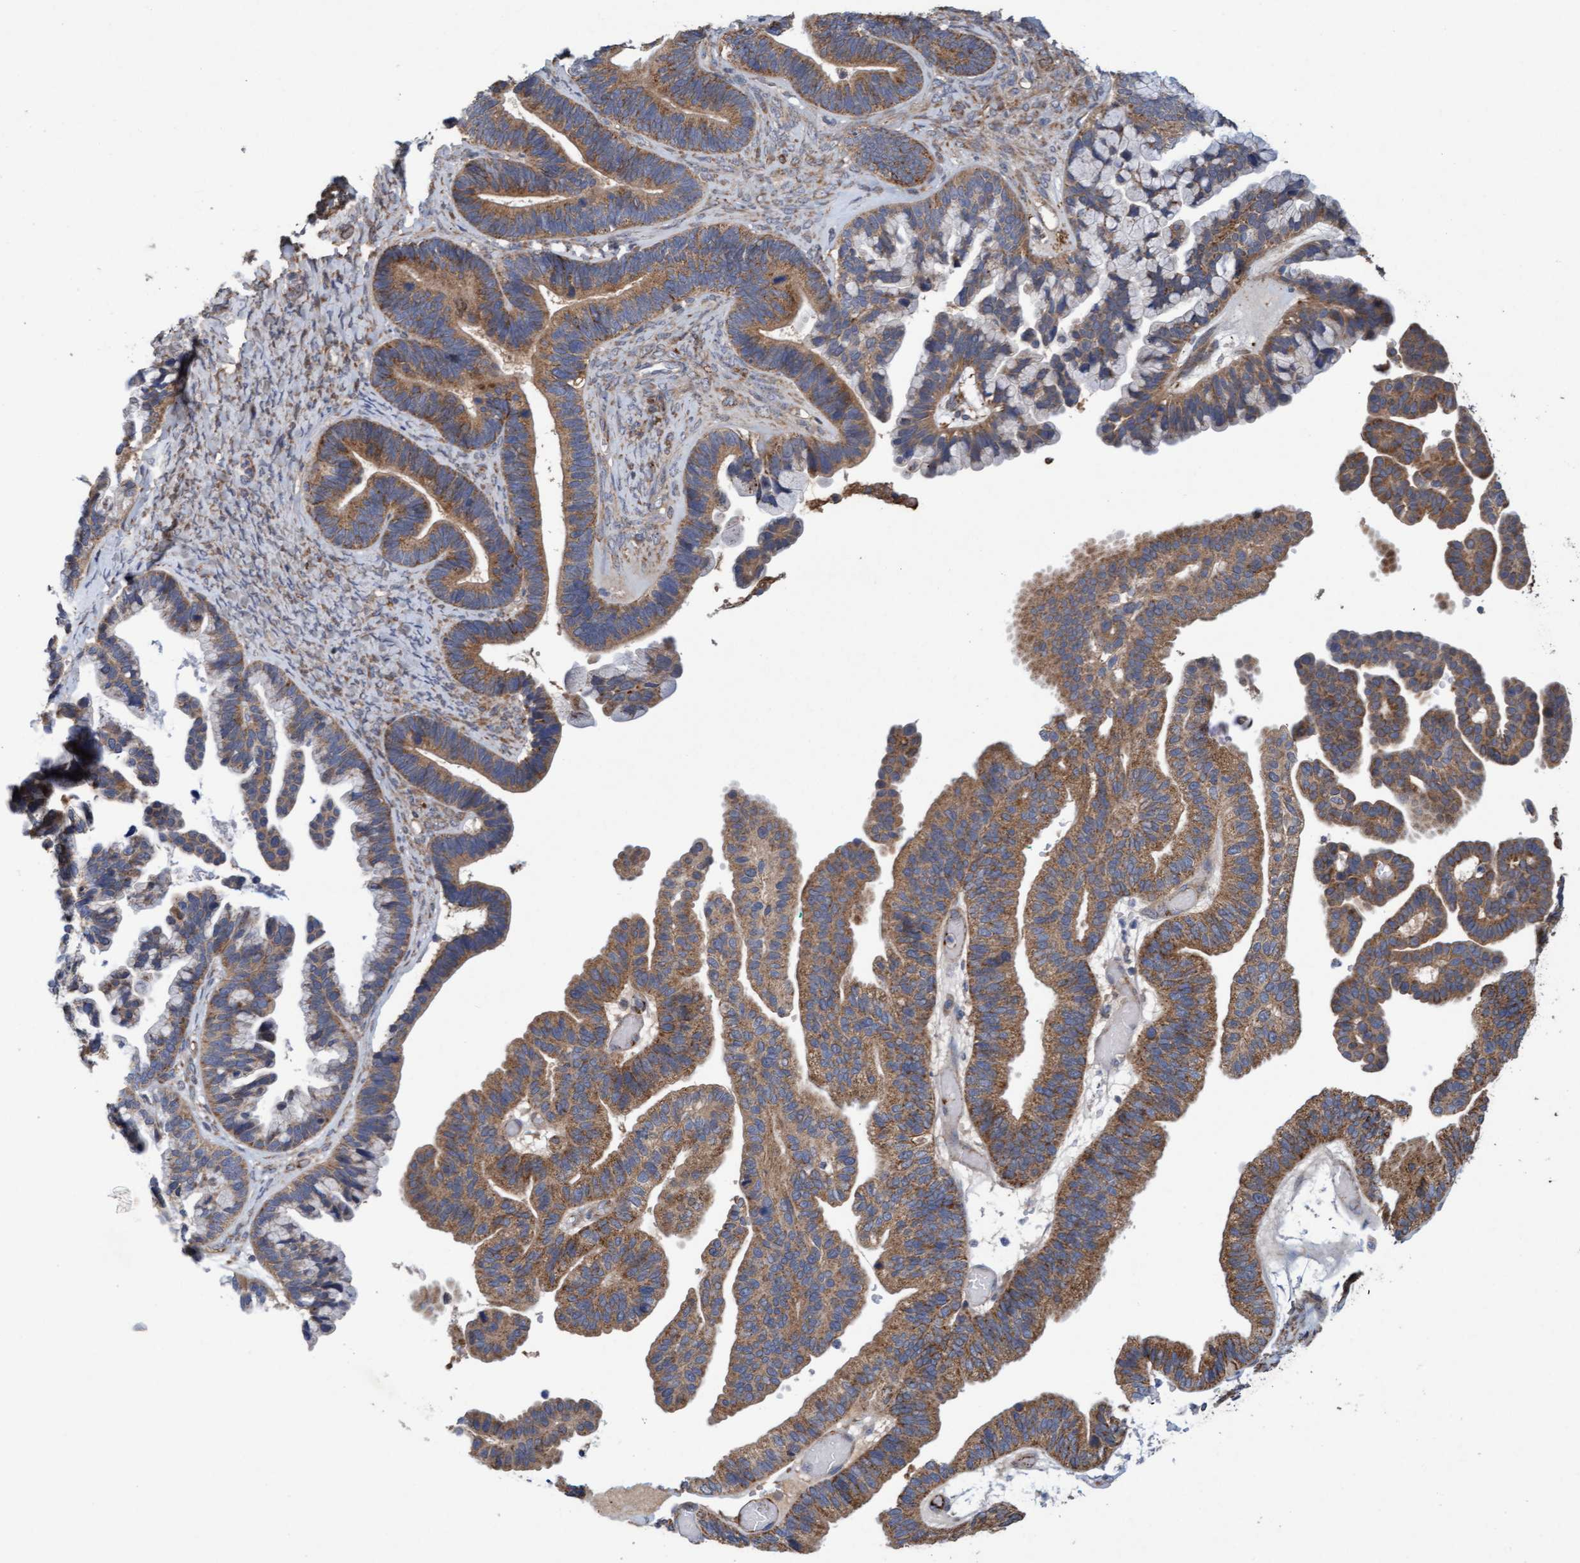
{"staining": {"intensity": "moderate", "quantity": ">75%", "location": "cytoplasmic/membranous"}, "tissue": "ovarian cancer", "cell_type": "Tumor cells", "image_type": "cancer", "snomed": [{"axis": "morphology", "description": "Cystadenocarcinoma, serous, NOS"}, {"axis": "topography", "description": "Ovary"}], "caption": "The photomicrograph shows a brown stain indicating the presence of a protein in the cytoplasmic/membranous of tumor cells in ovarian cancer (serous cystadenocarcinoma).", "gene": "DDHD2", "patient": {"sex": "female", "age": 56}}